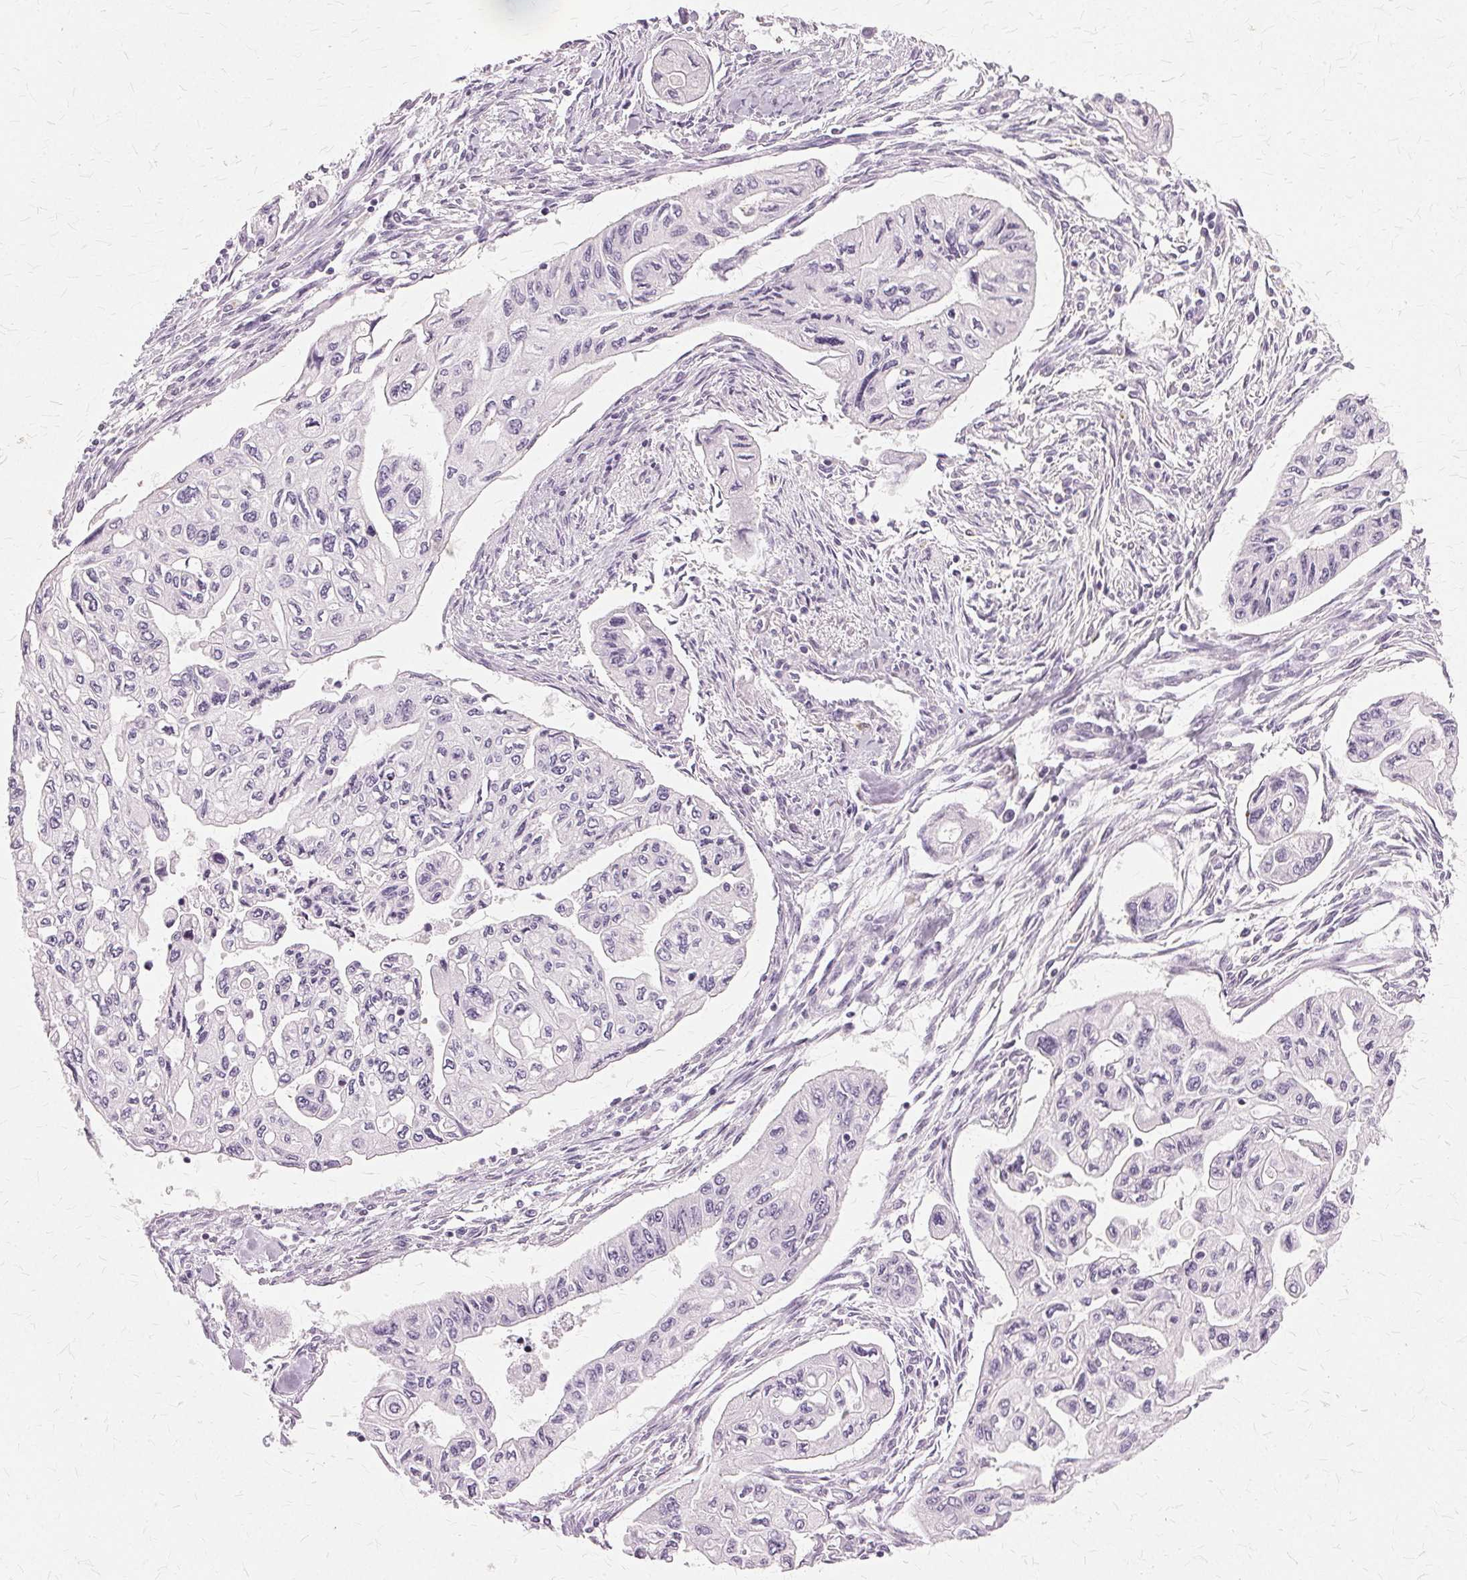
{"staining": {"intensity": "negative", "quantity": "none", "location": "none"}, "tissue": "pancreatic cancer", "cell_type": "Tumor cells", "image_type": "cancer", "snomed": [{"axis": "morphology", "description": "Adenocarcinoma, NOS"}, {"axis": "topography", "description": "Pancreas"}], "caption": "The histopathology image displays no staining of tumor cells in pancreatic cancer (adenocarcinoma).", "gene": "SLC45A3", "patient": {"sex": "female", "age": 76}}